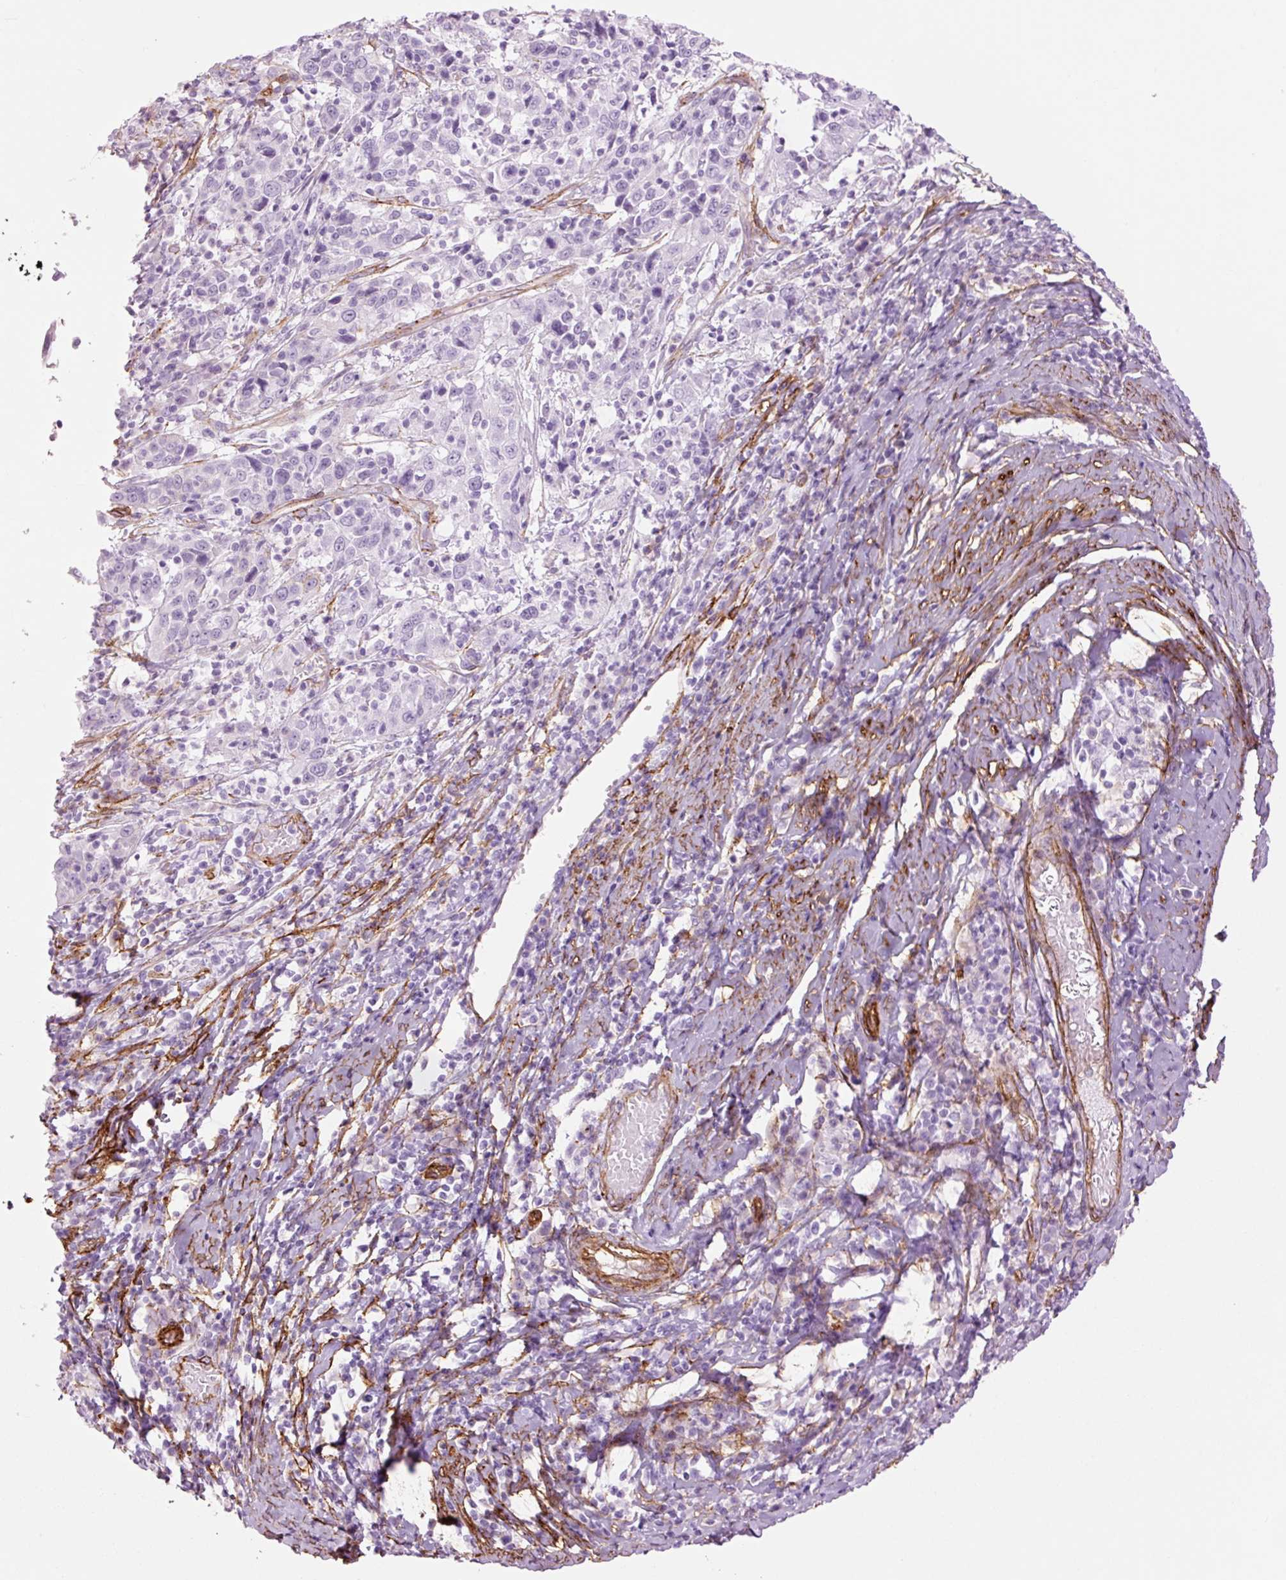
{"staining": {"intensity": "negative", "quantity": "none", "location": "none"}, "tissue": "cervical cancer", "cell_type": "Tumor cells", "image_type": "cancer", "snomed": [{"axis": "morphology", "description": "Squamous cell carcinoma, NOS"}, {"axis": "topography", "description": "Cervix"}], "caption": "A histopathology image of human squamous cell carcinoma (cervical) is negative for staining in tumor cells.", "gene": "CAV1", "patient": {"sex": "female", "age": 46}}